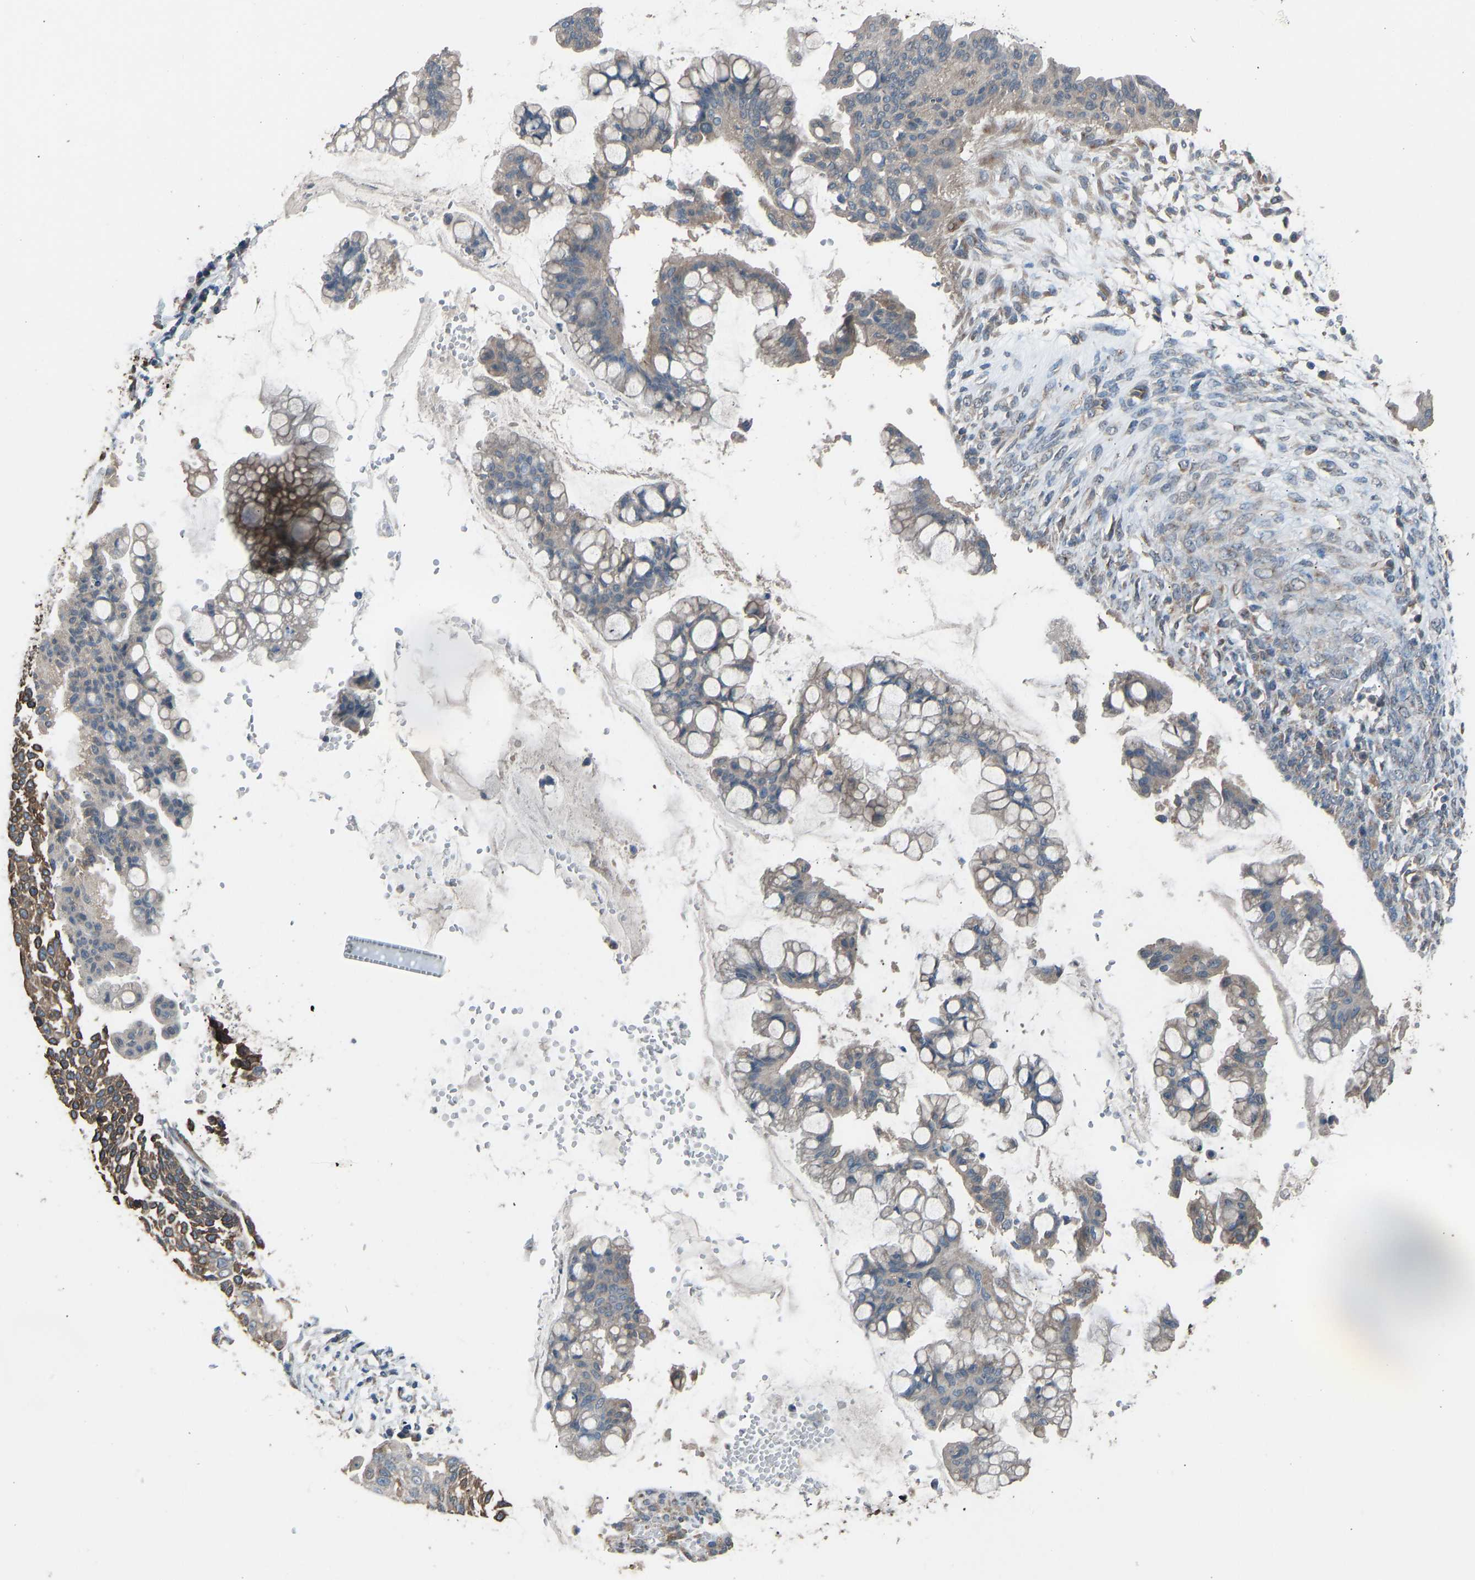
{"staining": {"intensity": "weak", "quantity": "25%-75%", "location": "cytoplasmic/membranous"}, "tissue": "ovarian cancer", "cell_type": "Tumor cells", "image_type": "cancer", "snomed": [{"axis": "morphology", "description": "Cystadenocarcinoma, mucinous, NOS"}, {"axis": "topography", "description": "Ovary"}], "caption": "Immunohistochemistry staining of mucinous cystadenocarcinoma (ovarian), which demonstrates low levels of weak cytoplasmic/membranous expression in about 25%-75% of tumor cells indicating weak cytoplasmic/membranous protein expression. The staining was performed using DAB (3,3'-diaminobenzidine) (brown) for protein detection and nuclei were counterstained in hematoxylin (blue).", "gene": "SLC43A1", "patient": {"sex": "female", "age": 73}}